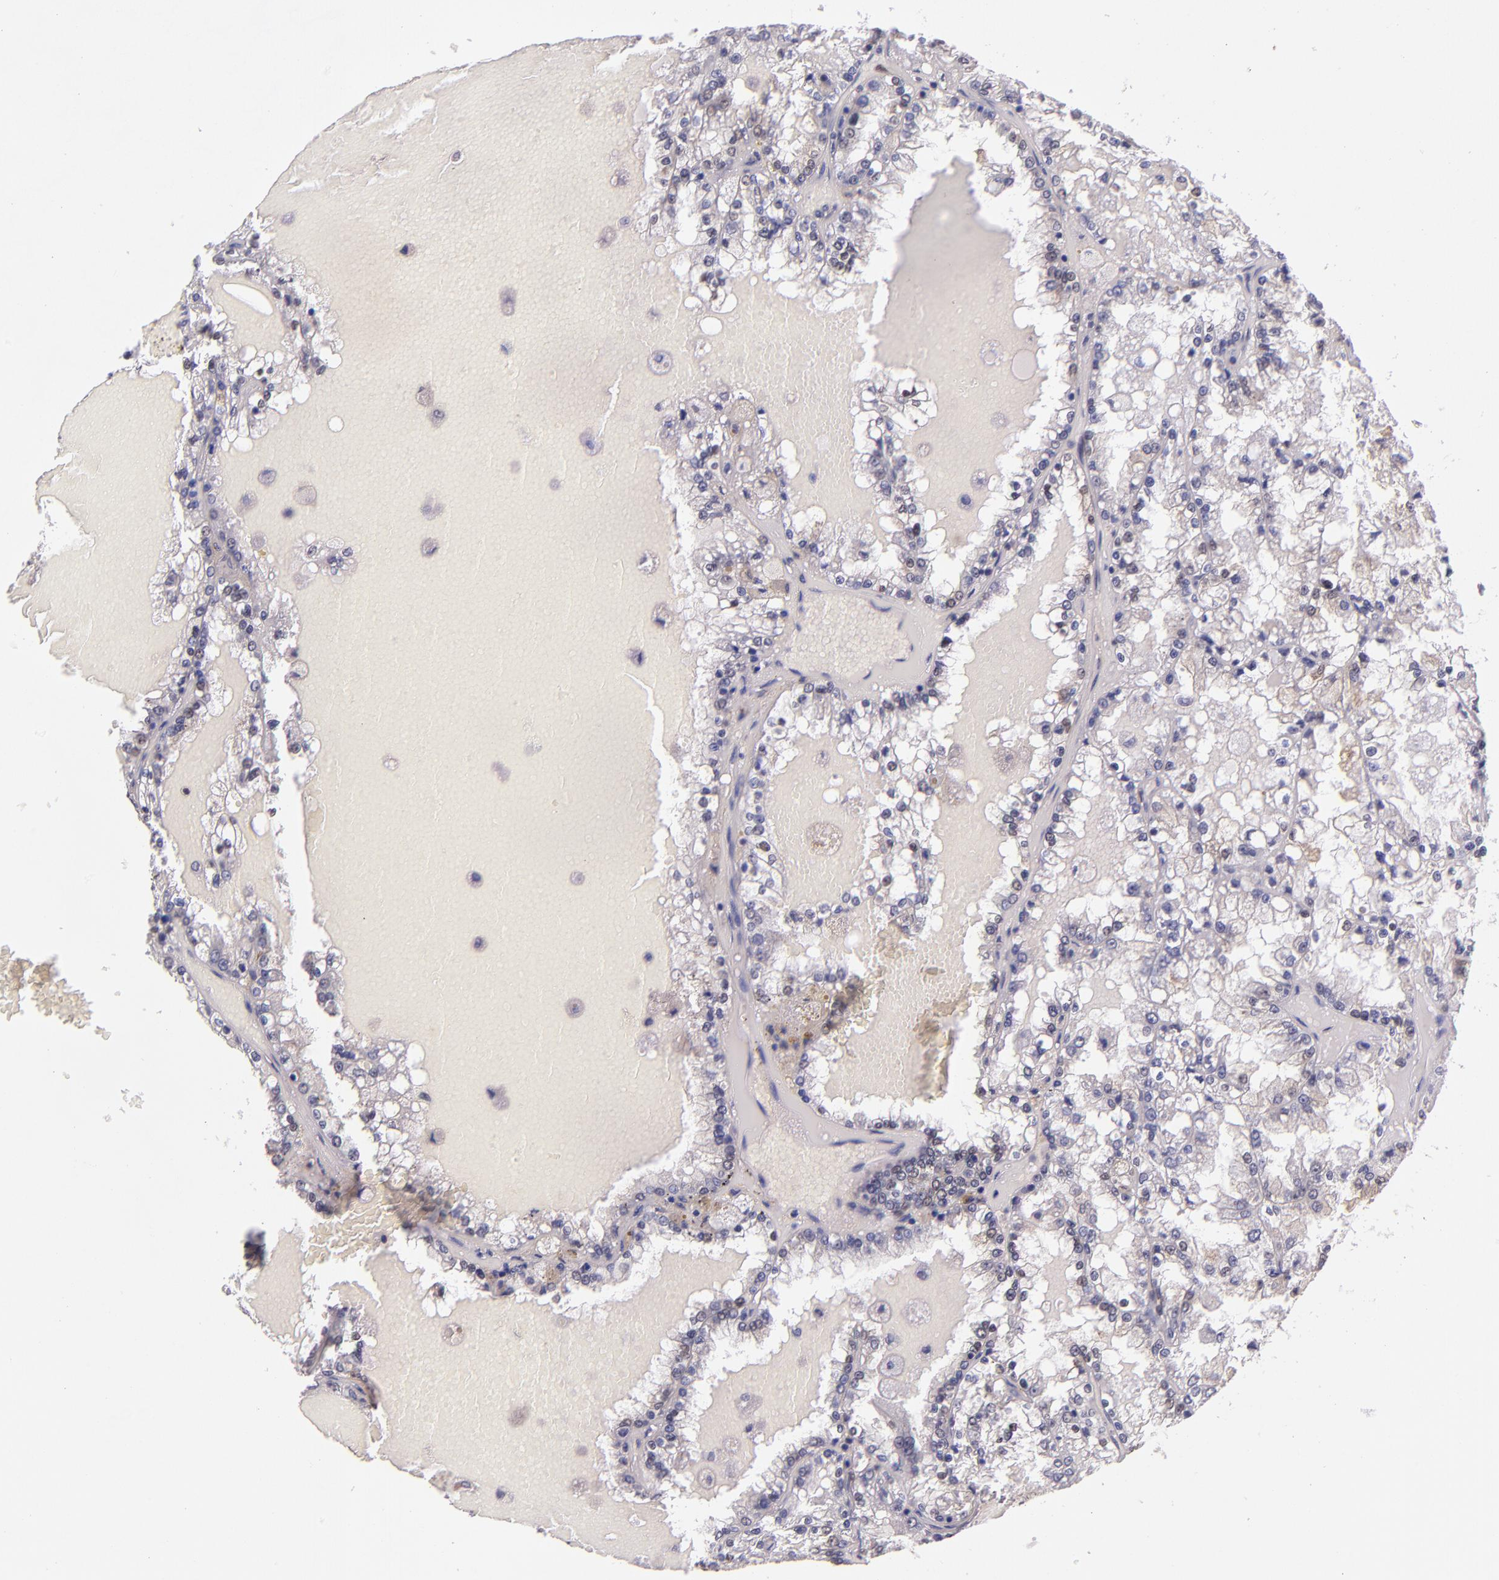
{"staining": {"intensity": "negative", "quantity": "none", "location": "none"}, "tissue": "renal cancer", "cell_type": "Tumor cells", "image_type": "cancer", "snomed": [{"axis": "morphology", "description": "Adenocarcinoma, NOS"}, {"axis": "topography", "description": "Kidney"}], "caption": "Tumor cells are negative for protein expression in human renal cancer.", "gene": "STAT6", "patient": {"sex": "female", "age": 56}}